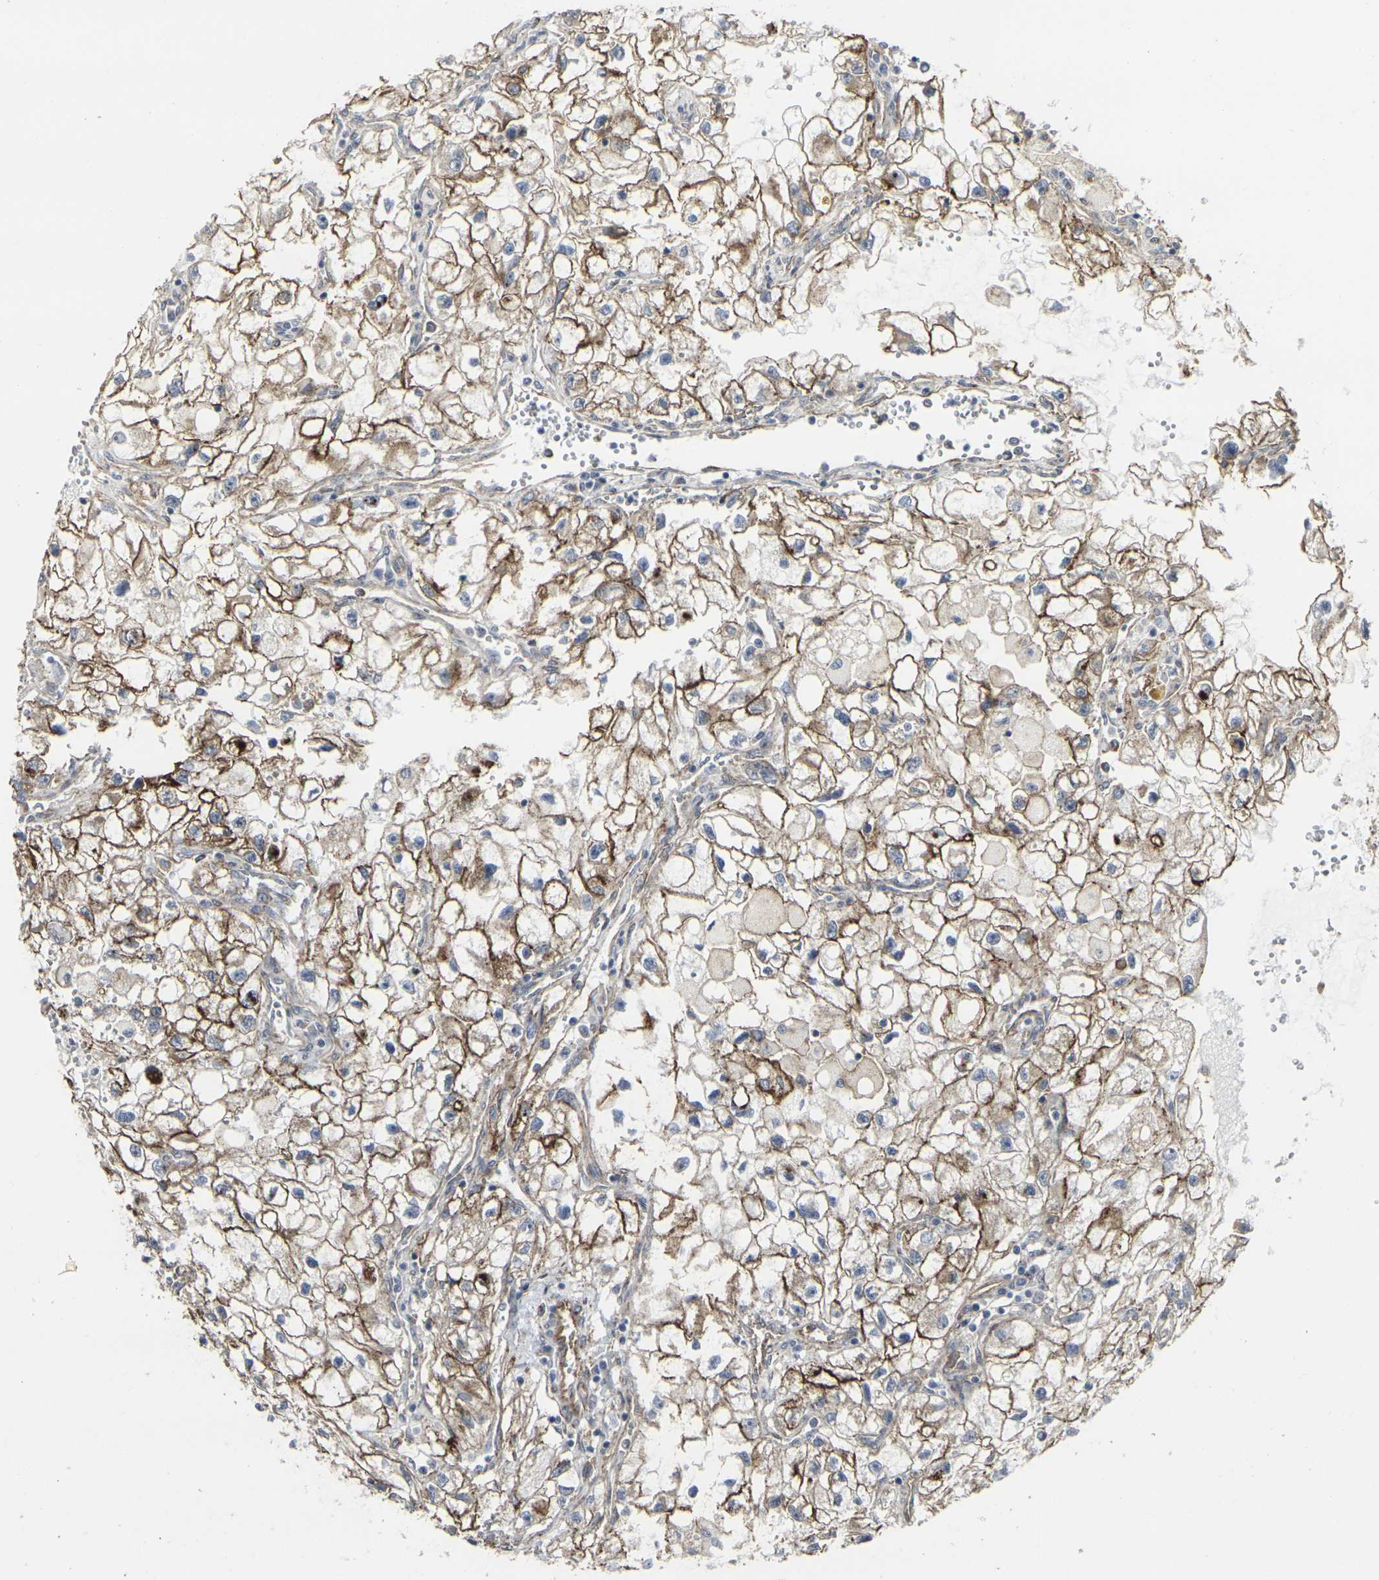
{"staining": {"intensity": "moderate", "quantity": "25%-75%", "location": "cytoplasmic/membranous"}, "tissue": "renal cancer", "cell_type": "Tumor cells", "image_type": "cancer", "snomed": [{"axis": "morphology", "description": "Adenocarcinoma, NOS"}, {"axis": "topography", "description": "Kidney"}], "caption": "DAB (3,3'-diaminobenzidine) immunohistochemical staining of renal cancer exhibits moderate cytoplasmic/membranous protein expression in approximately 25%-75% of tumor cells. (DAB (3,3'-diaminobenzidine) IHC, brown staining for protein, blue staining for nuclei).", "gene": "MYOF", "patient": {"sex": "female", "age": 70}}